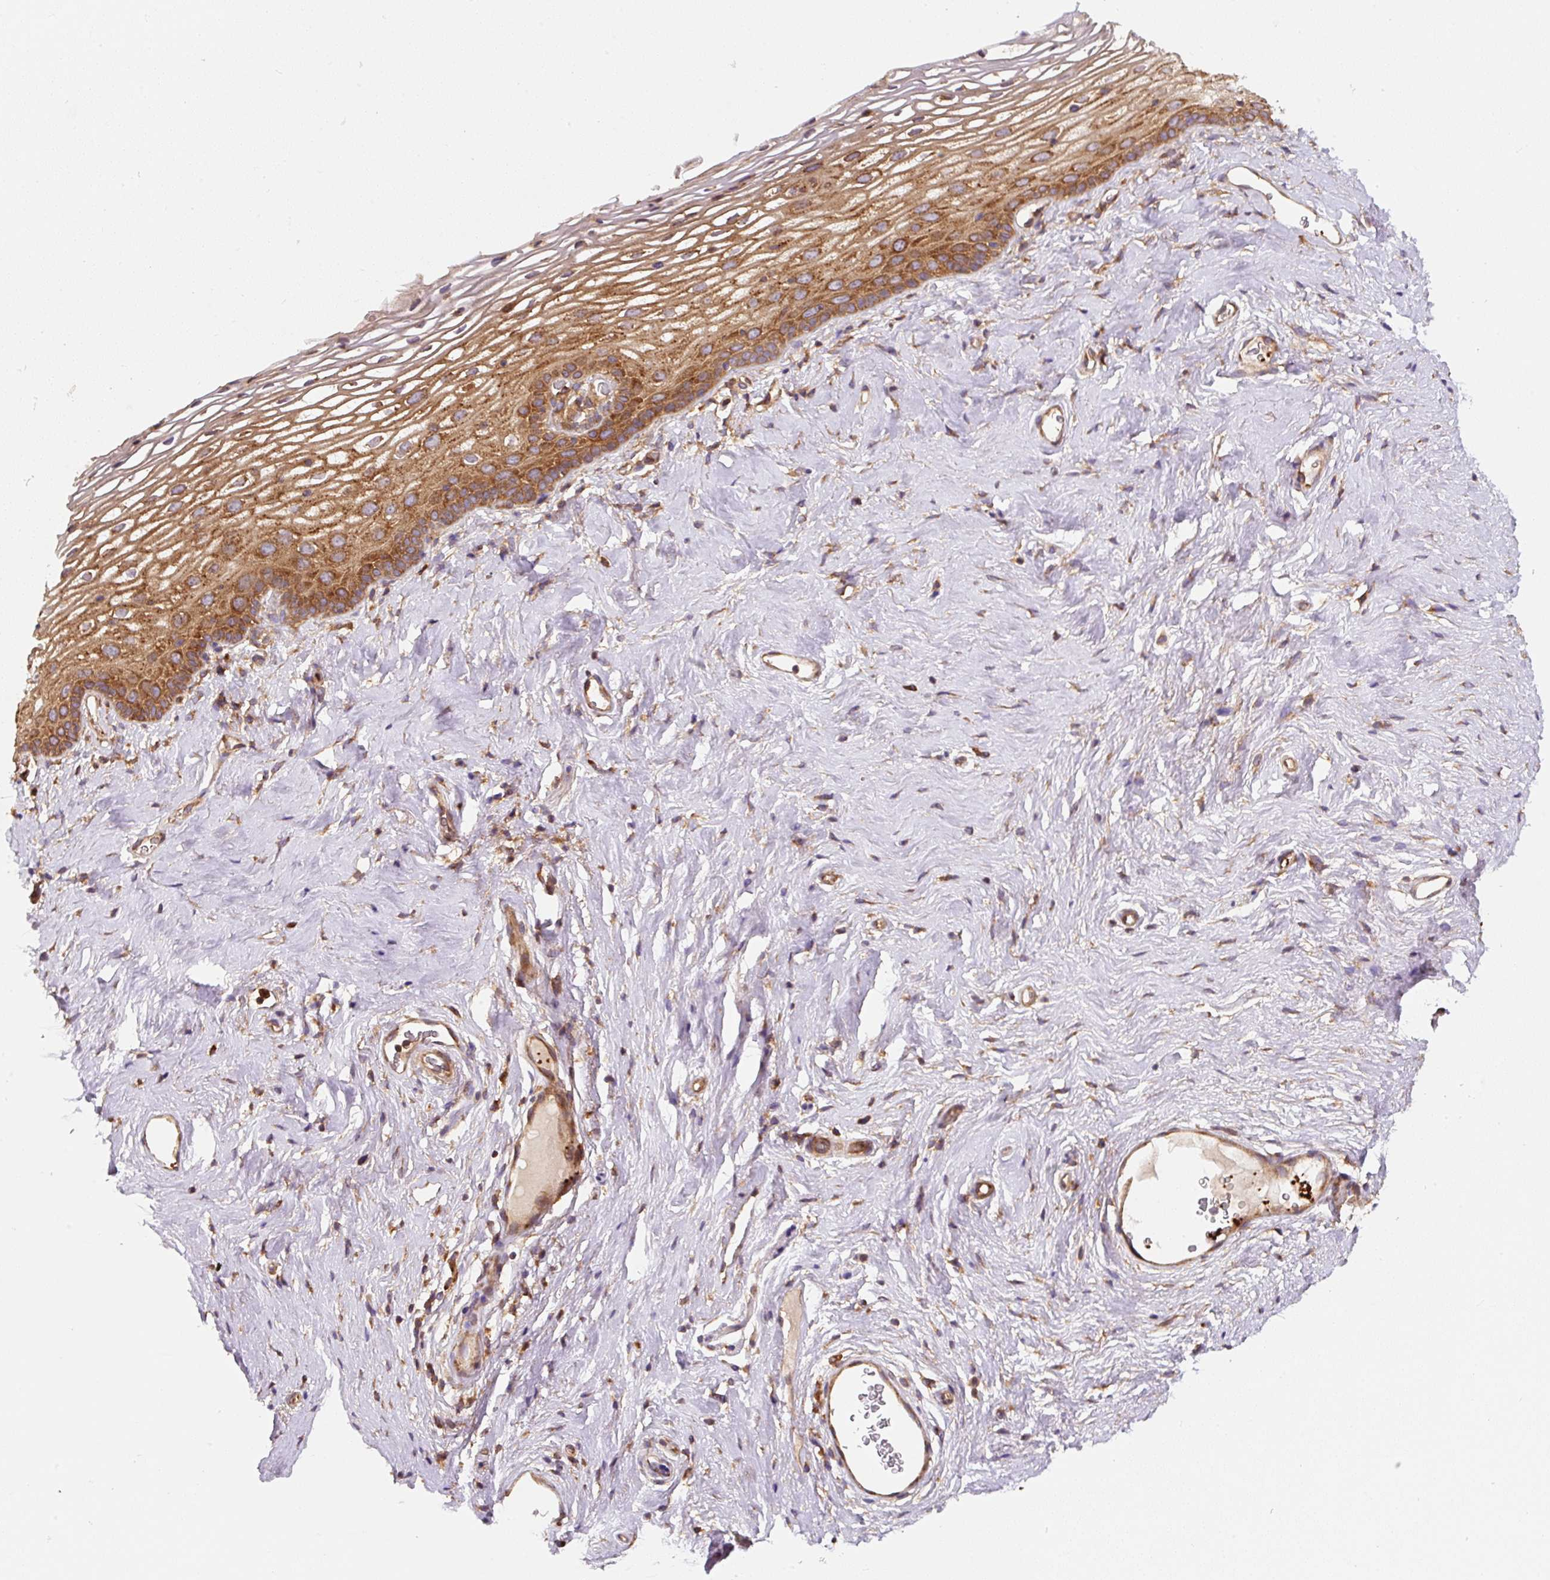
{"staining": {"intensity": "strong", "quantity": ">75%", "location": "cytoplasmic/membranous"}, "tissue": "vagina", "cell_type": "Squamous epithelial cells", "image_type": "normal", "snomed": [{"axis": "morphology", "description": "Normal tissue, NOS"}, {"axis": "morphology", "description": "Adenocarcinoma, NOS"}, {"axis": "topography", "description": "Rectum"}, {"axis": "topography", "description": "Vagina"}, {"axis": "topography", "description": "Peripheral nerve tissue"}], "caption": "Squamous epithelial cells reveal strong cytoplasmic/membranous positivity in about >75% of cells in benign vagina.", "gene": "EIF2S2", "patient": {"sex": "female", "age": 71}}